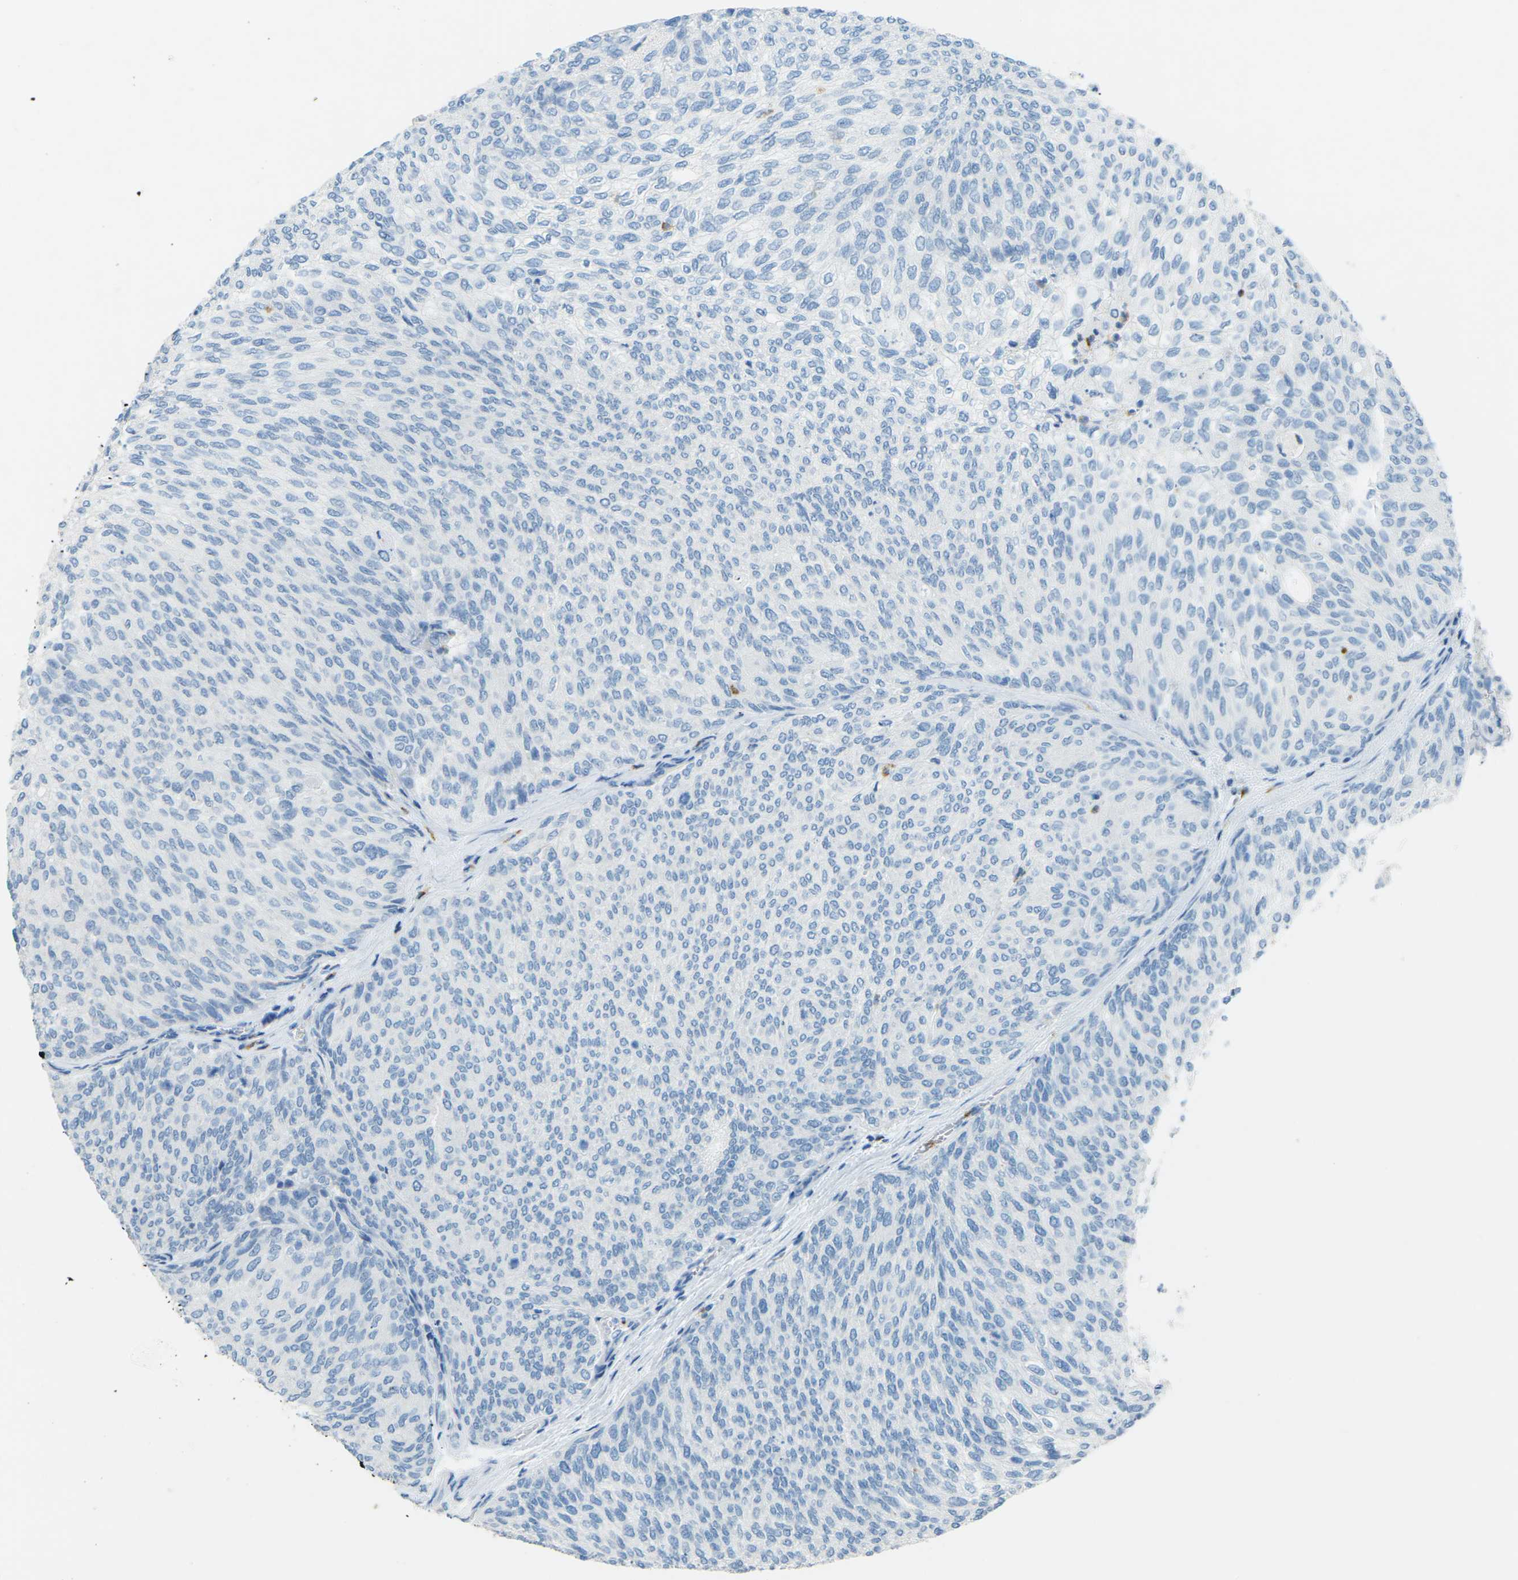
{"staining": {"intensity": "negative", "quantity": "none", "location": "none"}, "tissue": "urothelial cancer", "cell_type": "Tumor cells", "image_type": "cancer", "snomed": [{"axis": "morphology", "description": "Urothelial carcinoma, Low grade"}, {"axis": "topography", "description": "Urinary bladder"}], "caption": "Immunohistochemistry (IHC) micrograph of neoplastic tissue: low-grade urothelial carcinoma stained with DAB (3,3'-diaminobenzidine) reveals no significant protein staining in tumor cells.", "gene": "CDH16", "patient": {"sex": "female", "age": 79}}